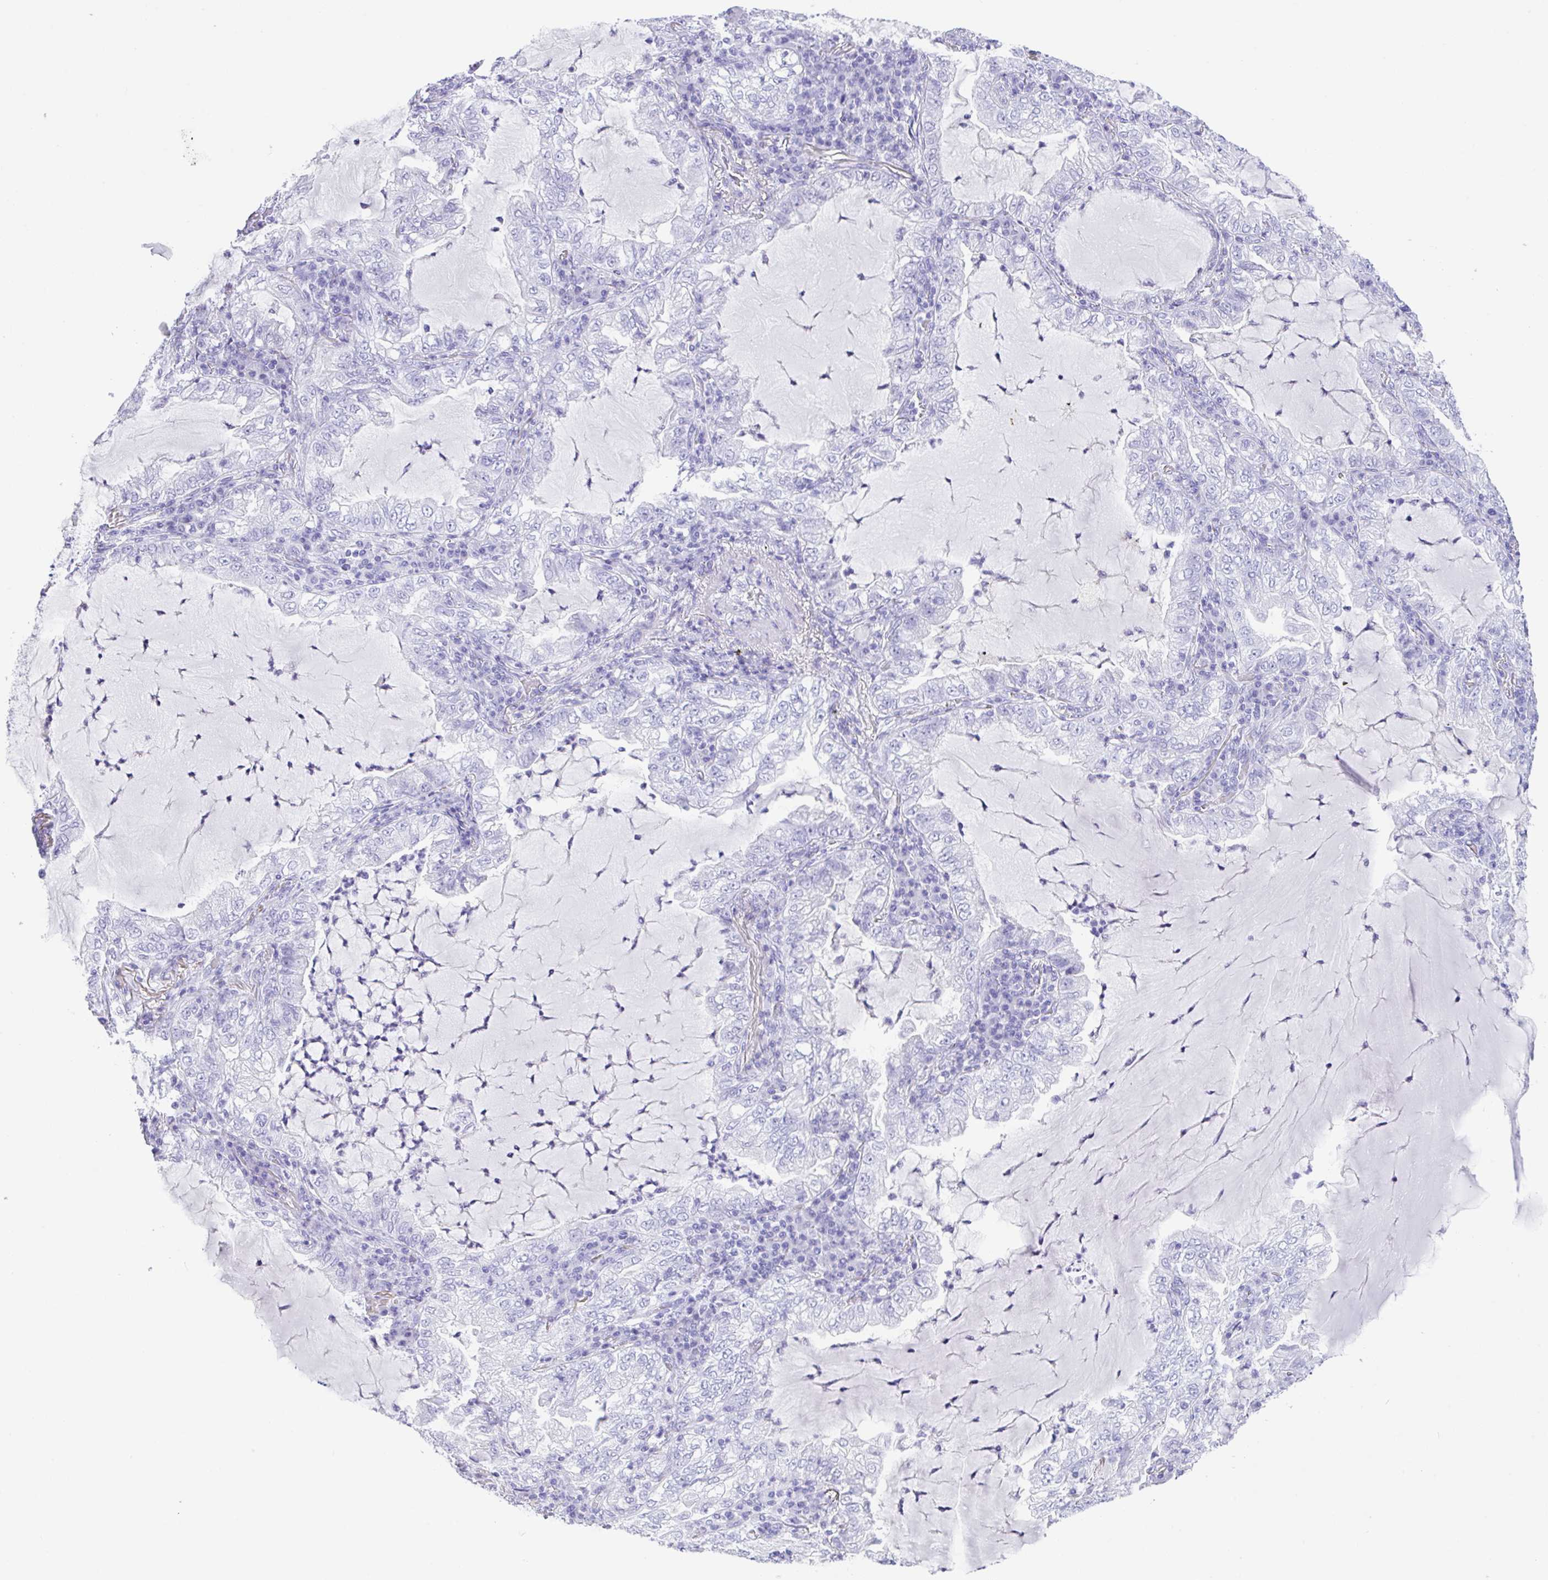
{"staining": {"intensity": "negative", "quantity": "none", "location": "none"}, "tissue": "lung cancer", "cell_type": "Tumor cells", "image_type": "cancer", "snomed": [{"axis": "morphology", "description": "Adenocarcinoma, NOS"}, {"axis": "topography", "description": "Lung"}], "caption": "Micrograph shows no protein expression in tumor cells of lung adenocarcinoma tissue.", "gene": "CPA1", "patient": {"sex": "female", "age": 73}}